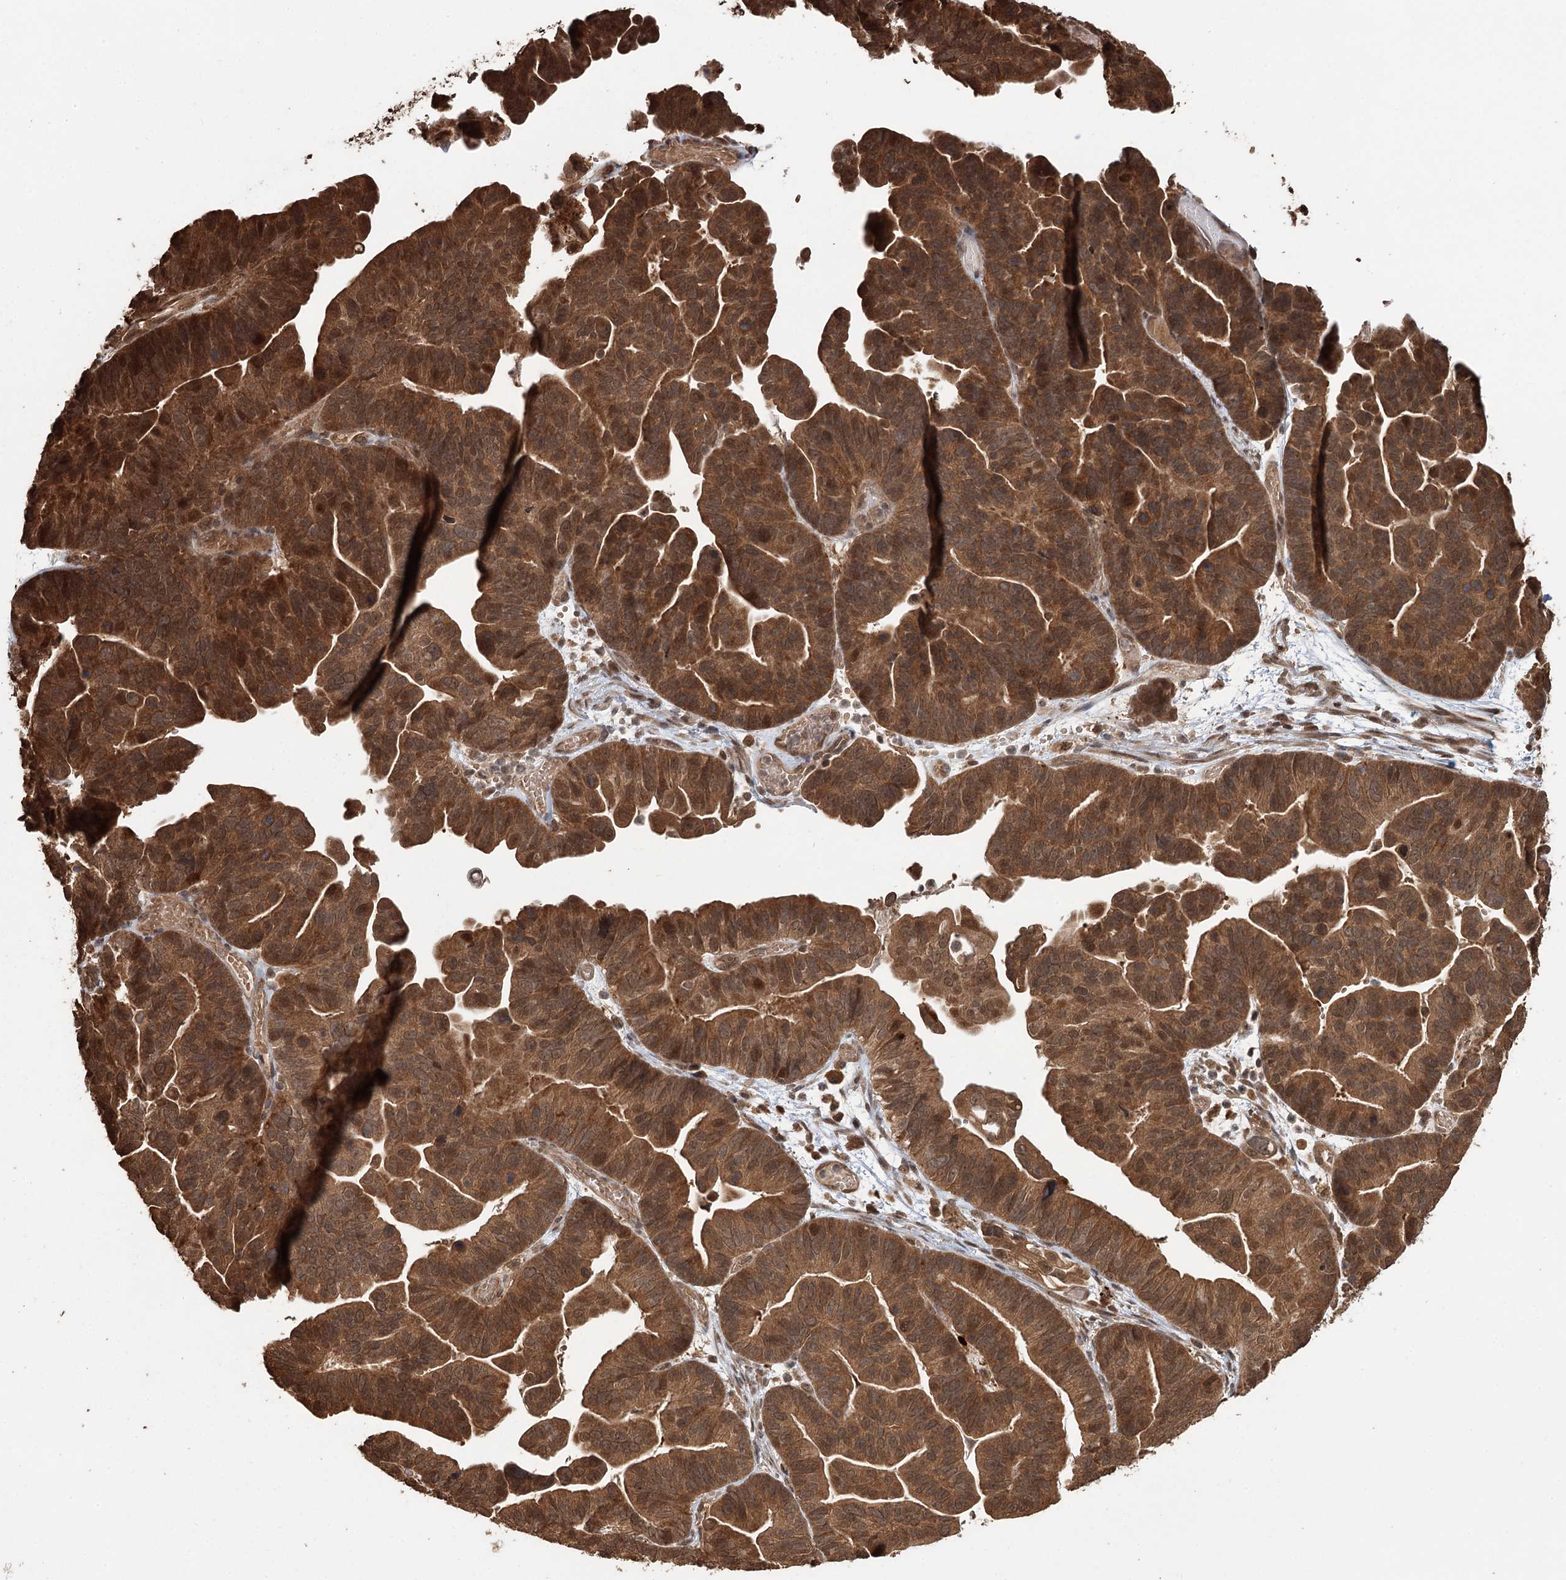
{"staining": {"intensity": "moderate", "quantity": ">75%", "location": "cytoplasmic/membranous,nuclear"}, "tissue": "ovarian cancer", "cell_type": "Tumor cells", "image_type": "cancer", "snomed": [{"axis": "morphology", "description": "Cystadenocarcinoma, serous, NOS"}, {"axis": "topography", "description": "Ovary"}], "caption": "Immunohistochemical staining of ovarian cancer (serous cystadenocarcinoma) reveals moderate cytoplasmic/membranous and nuclear protein staining in approximately >75% of tumor cells.", "gene": "N6AMT1", "patient": {"sex": "female", "age": 56}}